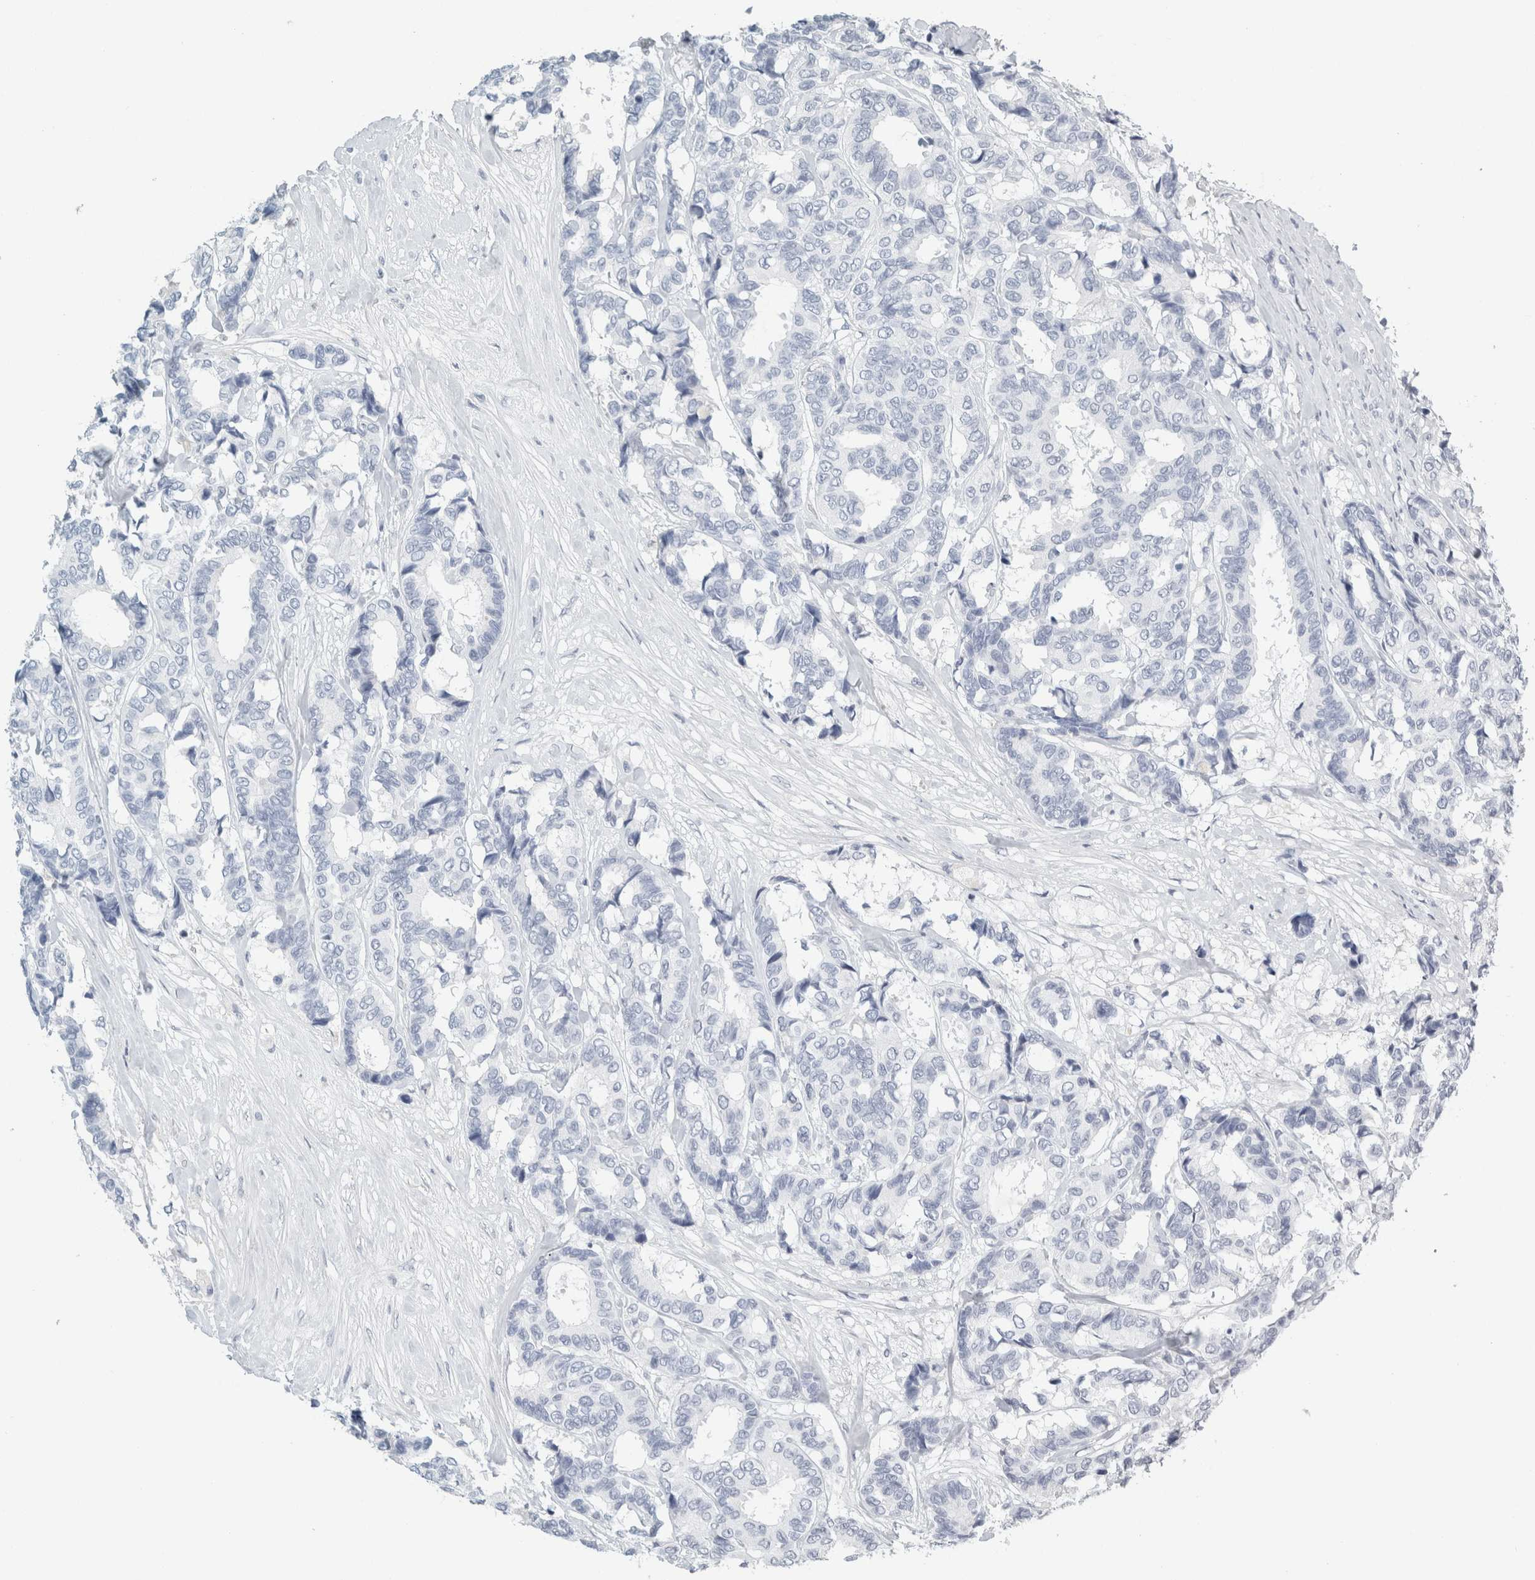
{"staining": {"intensity": "negative", "quantity": "none", "location": "none"}, "tissue": "breast cancer", "cell_type": "Tumor cells", "image_type": "cancer", "snomed": [{"axis": "morphology", "description": "Duct carcinoma"}, {"axis": "topography", "description": "Breast"}], "caption": "Tumor cells show no significant protein positivity in breast cancer (intraductal carcinoma). The staining was performed using DAB (3,3'-diaminobenzidine) to visualize the protein expression in brown, while the nuclei were stained in blue with hematoxylin (Magnification: 20x).", "gene": "TSPAN8", "patient": {"sex": "female", "age": 87}}